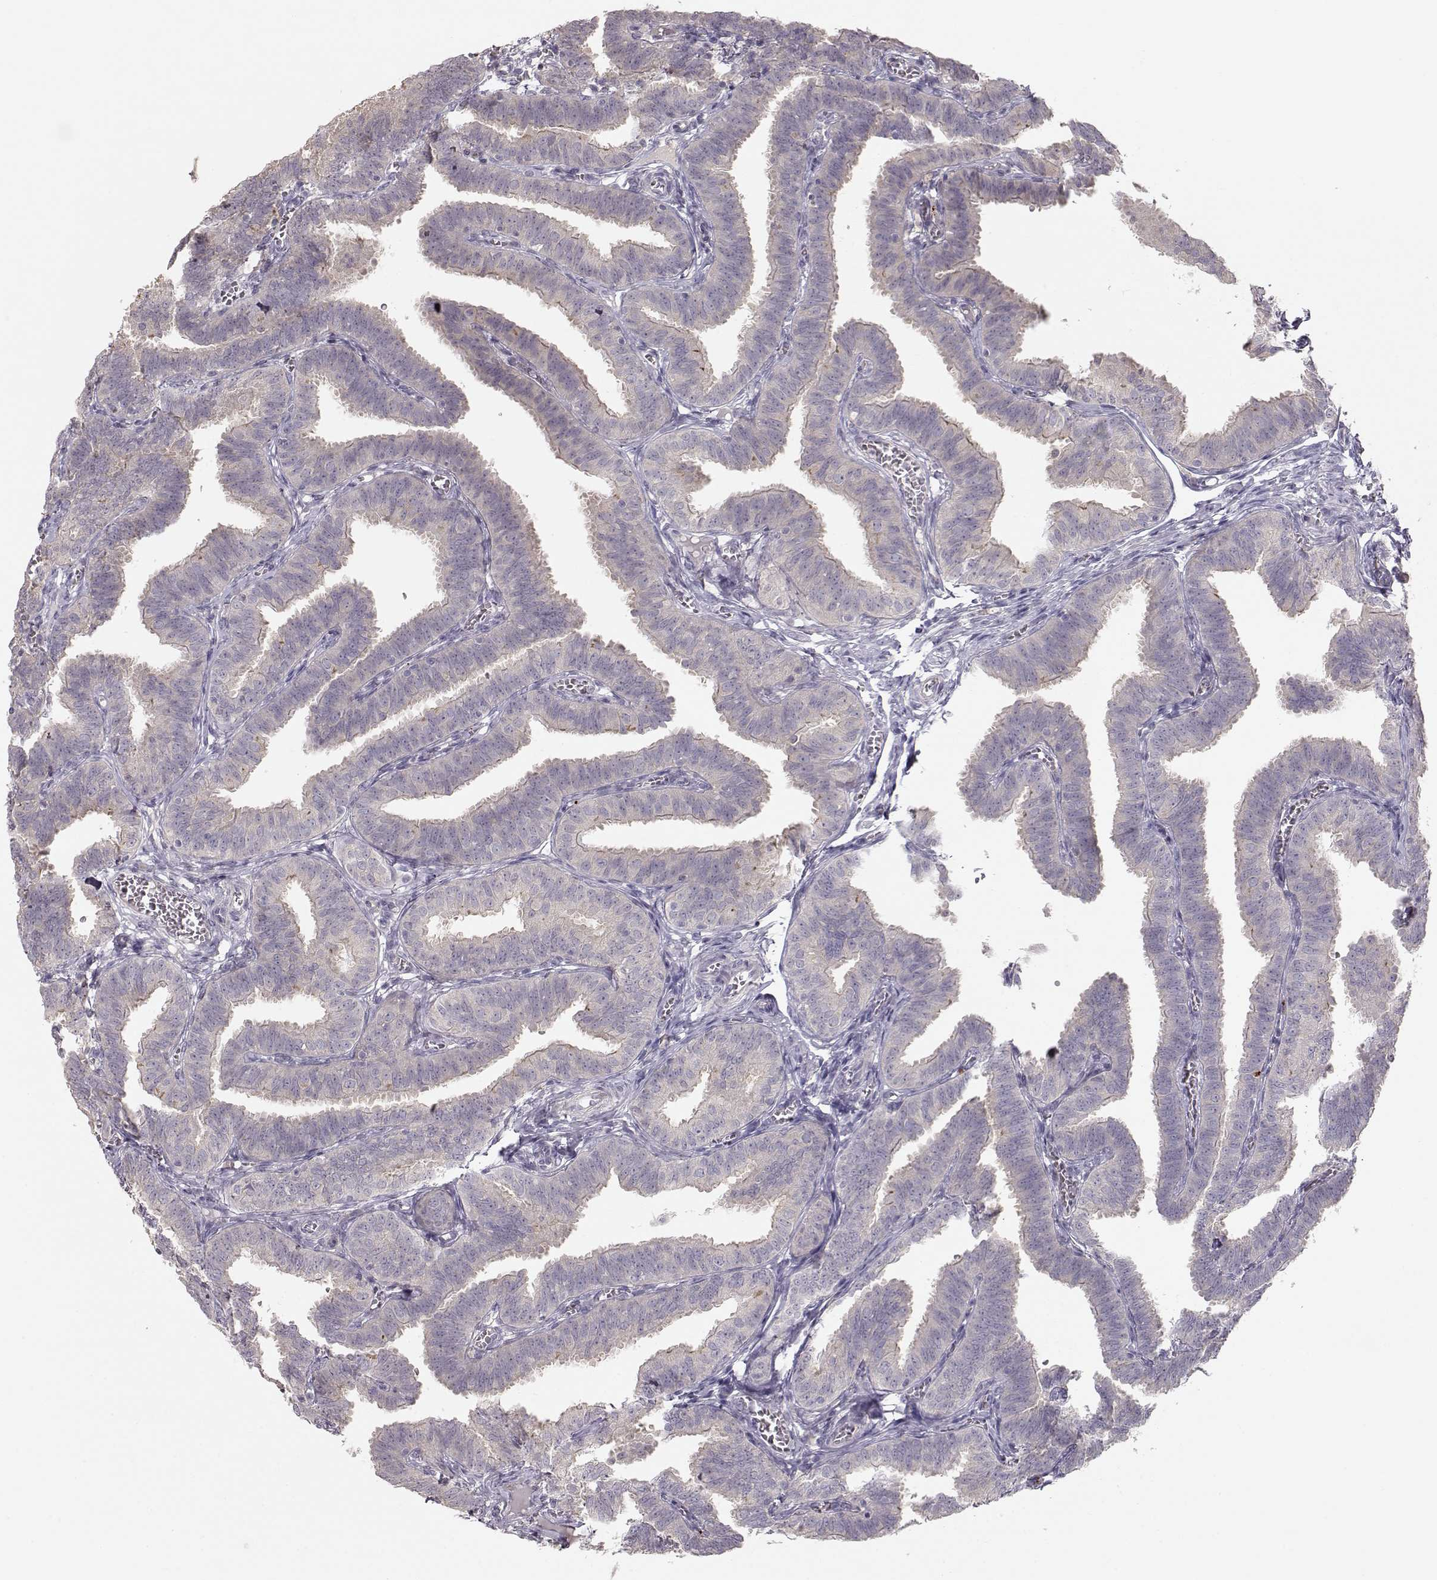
{"staining": {"intensity": "negative", "quantity": "none", "location": "none"}, "tissue": "fallopian tube", "cell_type": "Glandular cells", "image_type": "normal", "snomed": [{"axis": "morphology", "description": "Normal tissue, NOS"}, {"axis": "topography", "description": "Fallopian tube"}], "caption": "The immunohistochemistry (IHC) image has no significant expression in glandular cells of fallopian tube.", "gene": "ARHGAP8", "patient": {"sex": "female", "age": 25}}